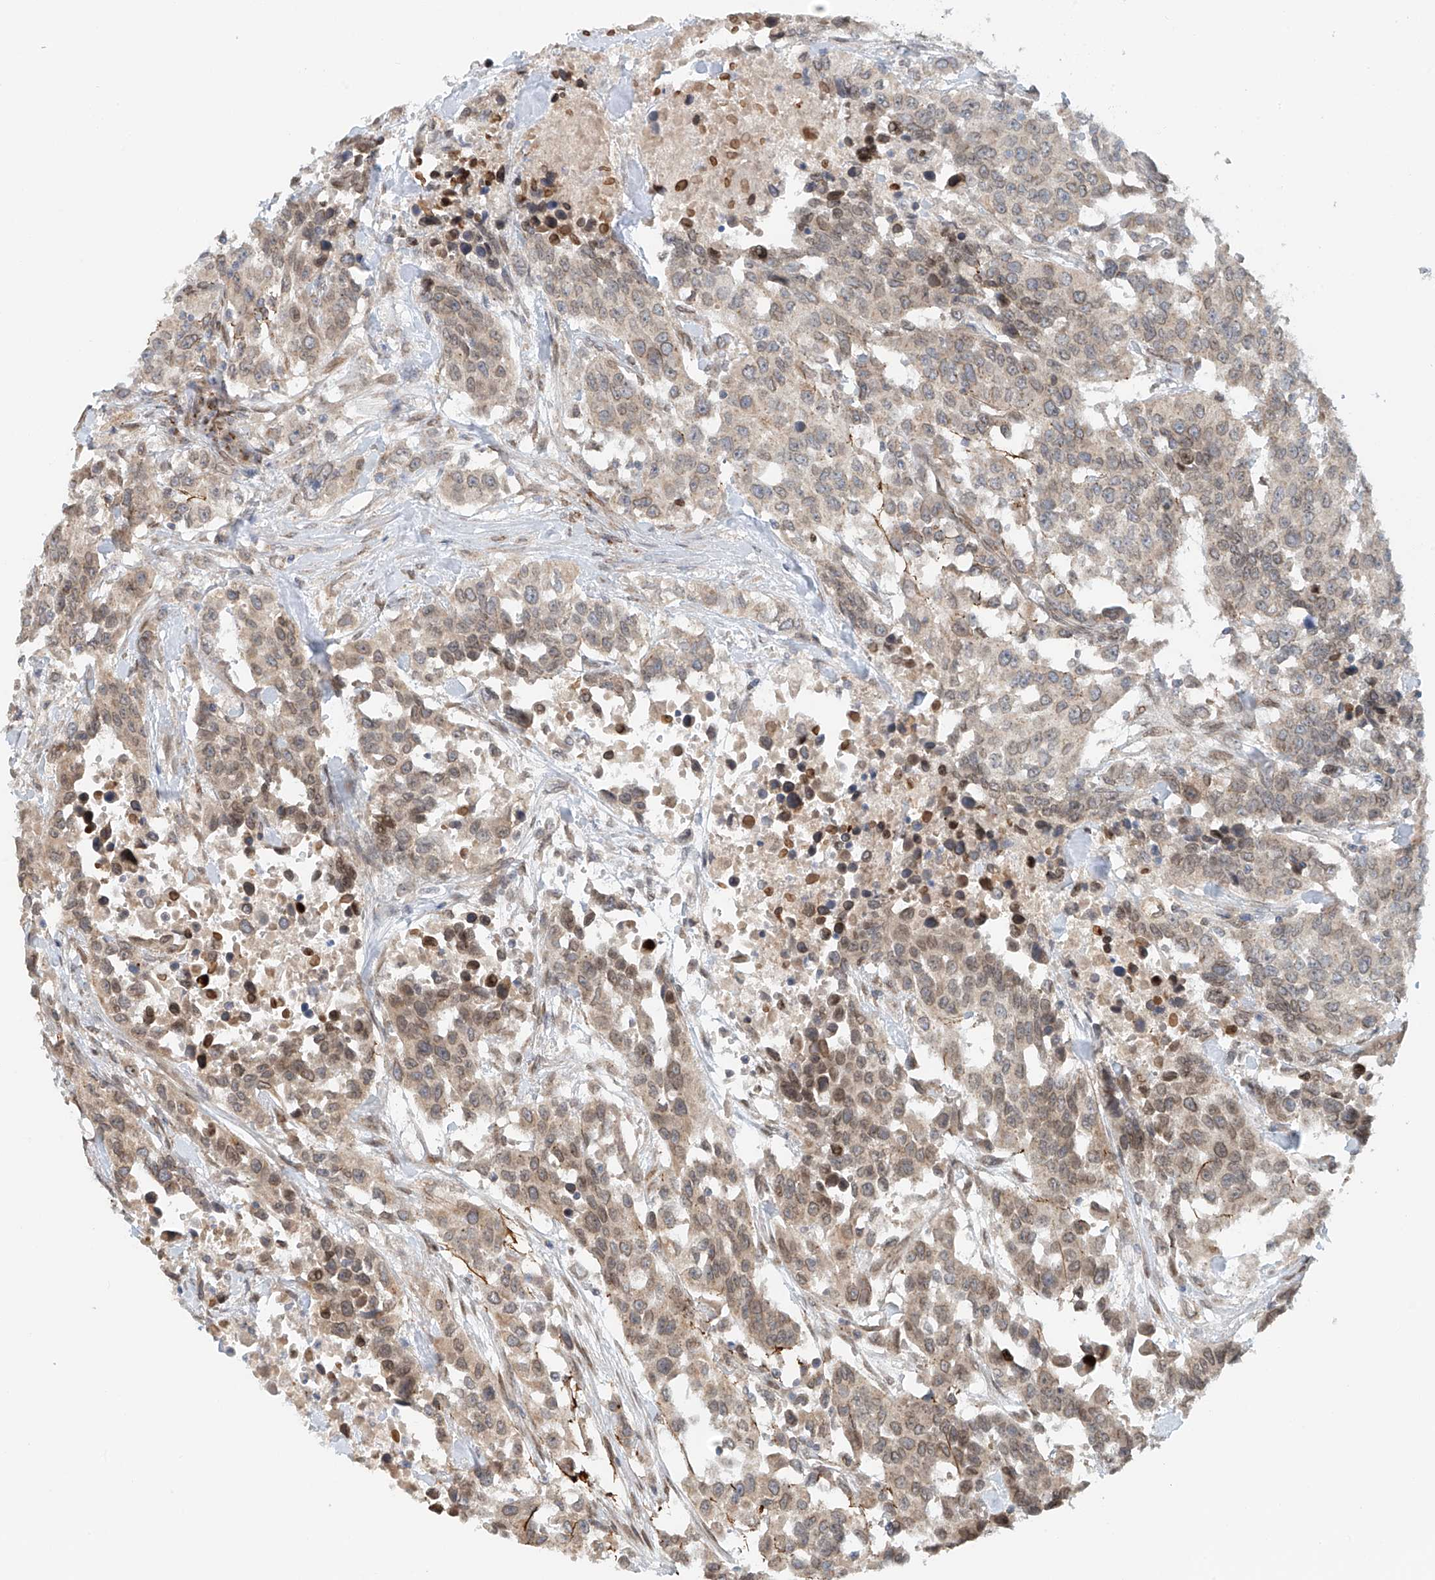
{"staining": {"intensity": "weak", "quantity": "25%-75%", "location": "cytoplasmic/membranous"}, "tissue": "urothelial cancer", "cell_type": "Tumor cells", "image_type": "cancer", "snomed": [{"axis": "morphology", "description": "Urothelial carcinoma, High grade"}, {"axis": "topography", "description": "Urinary bladder"}], "caption": "Immunohistochemical staining of human urothelial cancer shows low levels of weak cytoplasmic/membranous protein positivity in about 25%-75% of tumor cells.", "gene": "STARD9", "patient": {"sex": "female", "age": 80}}